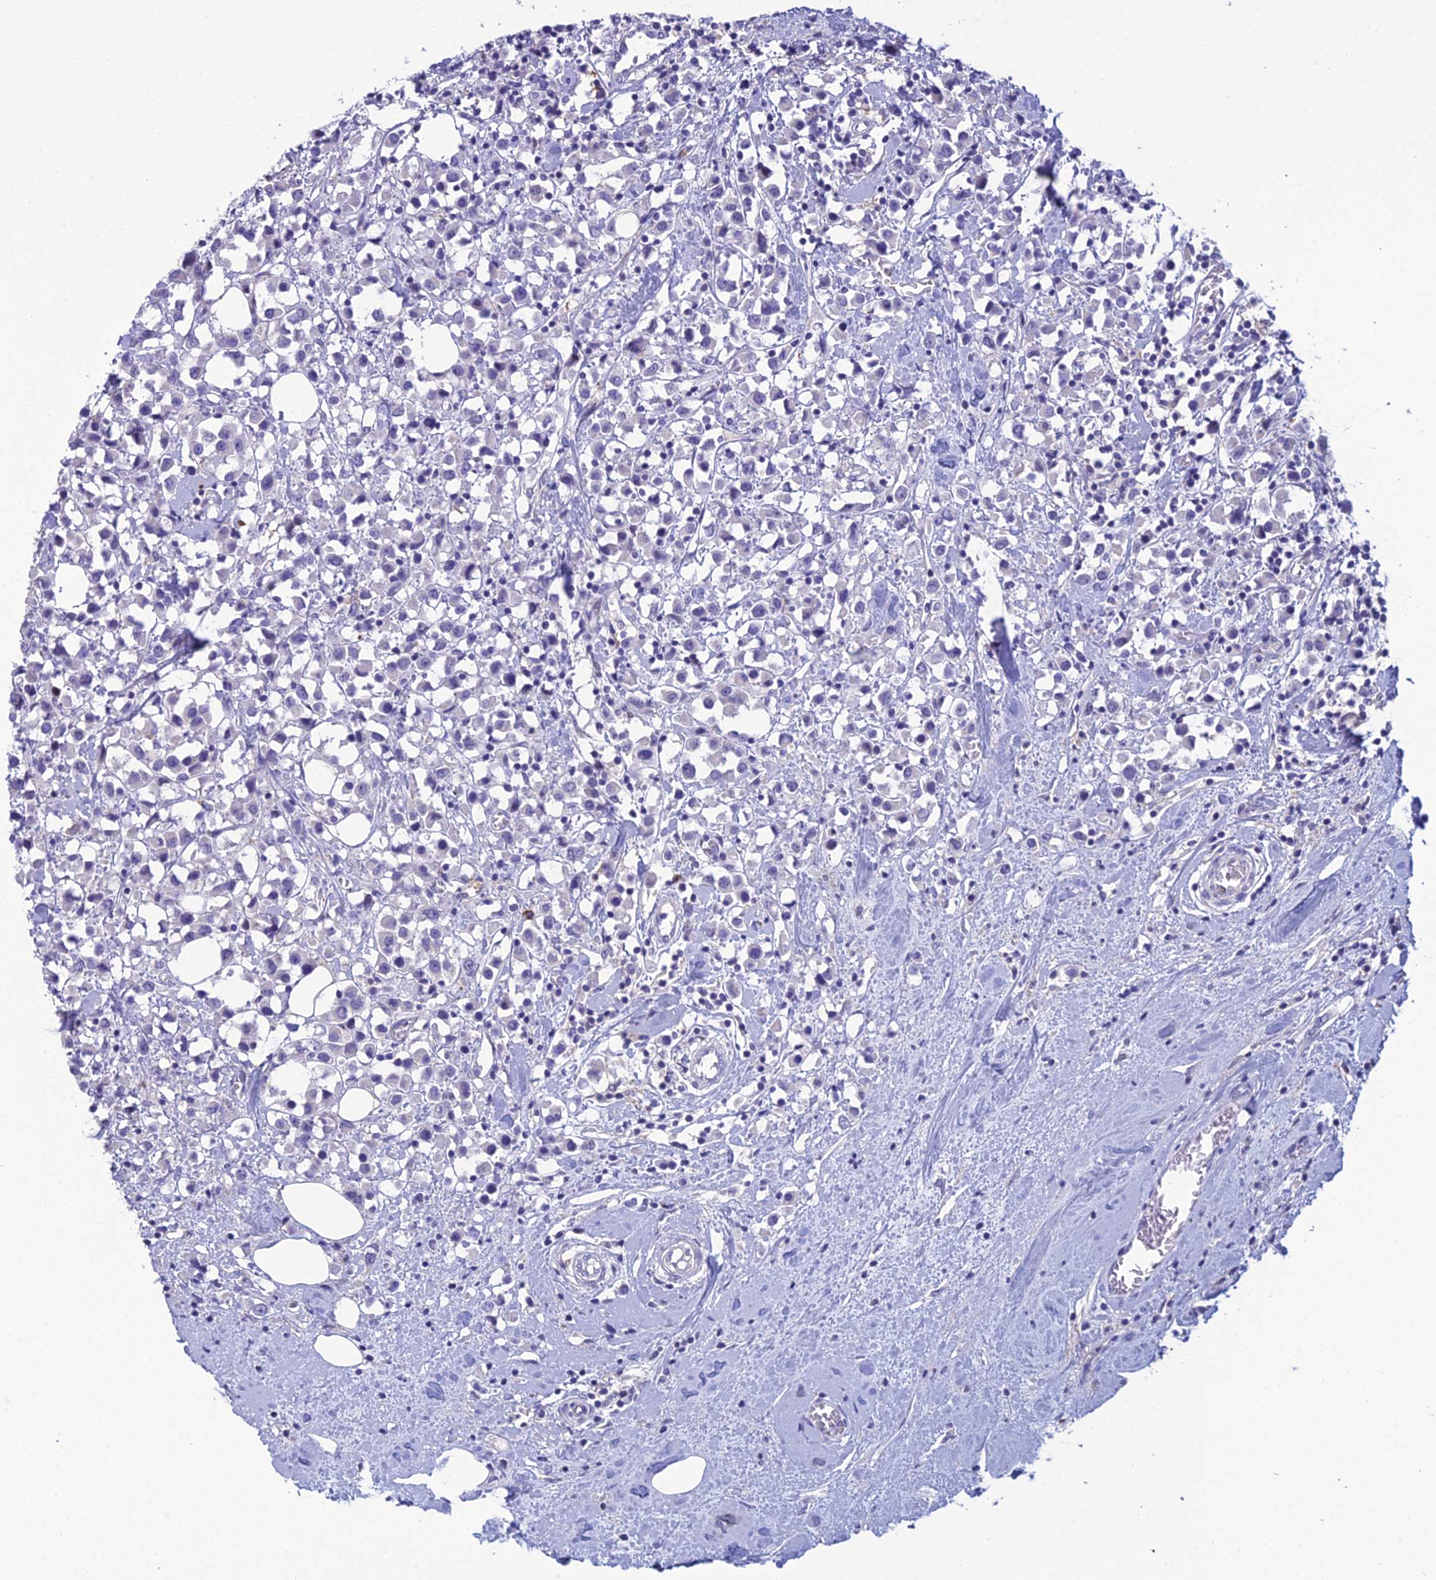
{"staining": {"intensity": "negative", "quantity": "none", "location": "none"}, "tissue": "breast cancer", "cell_type": "Tumor cells", "image_type": "cancer", "snomed": [{"axis": "morphology", "description": "Duct carcinoma"}, {"axis": "topography", "description": "Breast"}], "caption": "High magnification brightfield microscopy of breast cancer (infiltrating ductal carcinoma) stained with DAB (brown) and counterstained with hematoxylin (blue): tumor cells show no significant staining. Brightfield microscopy of immunohistochemistry (IHC) stained with DAB (3,3'-diaminobenzidine) (brown) and hematoxylin (blue), captured at high magnification.", "gene": "CRB2", "patient": {"sex": "female", "age": 61}}